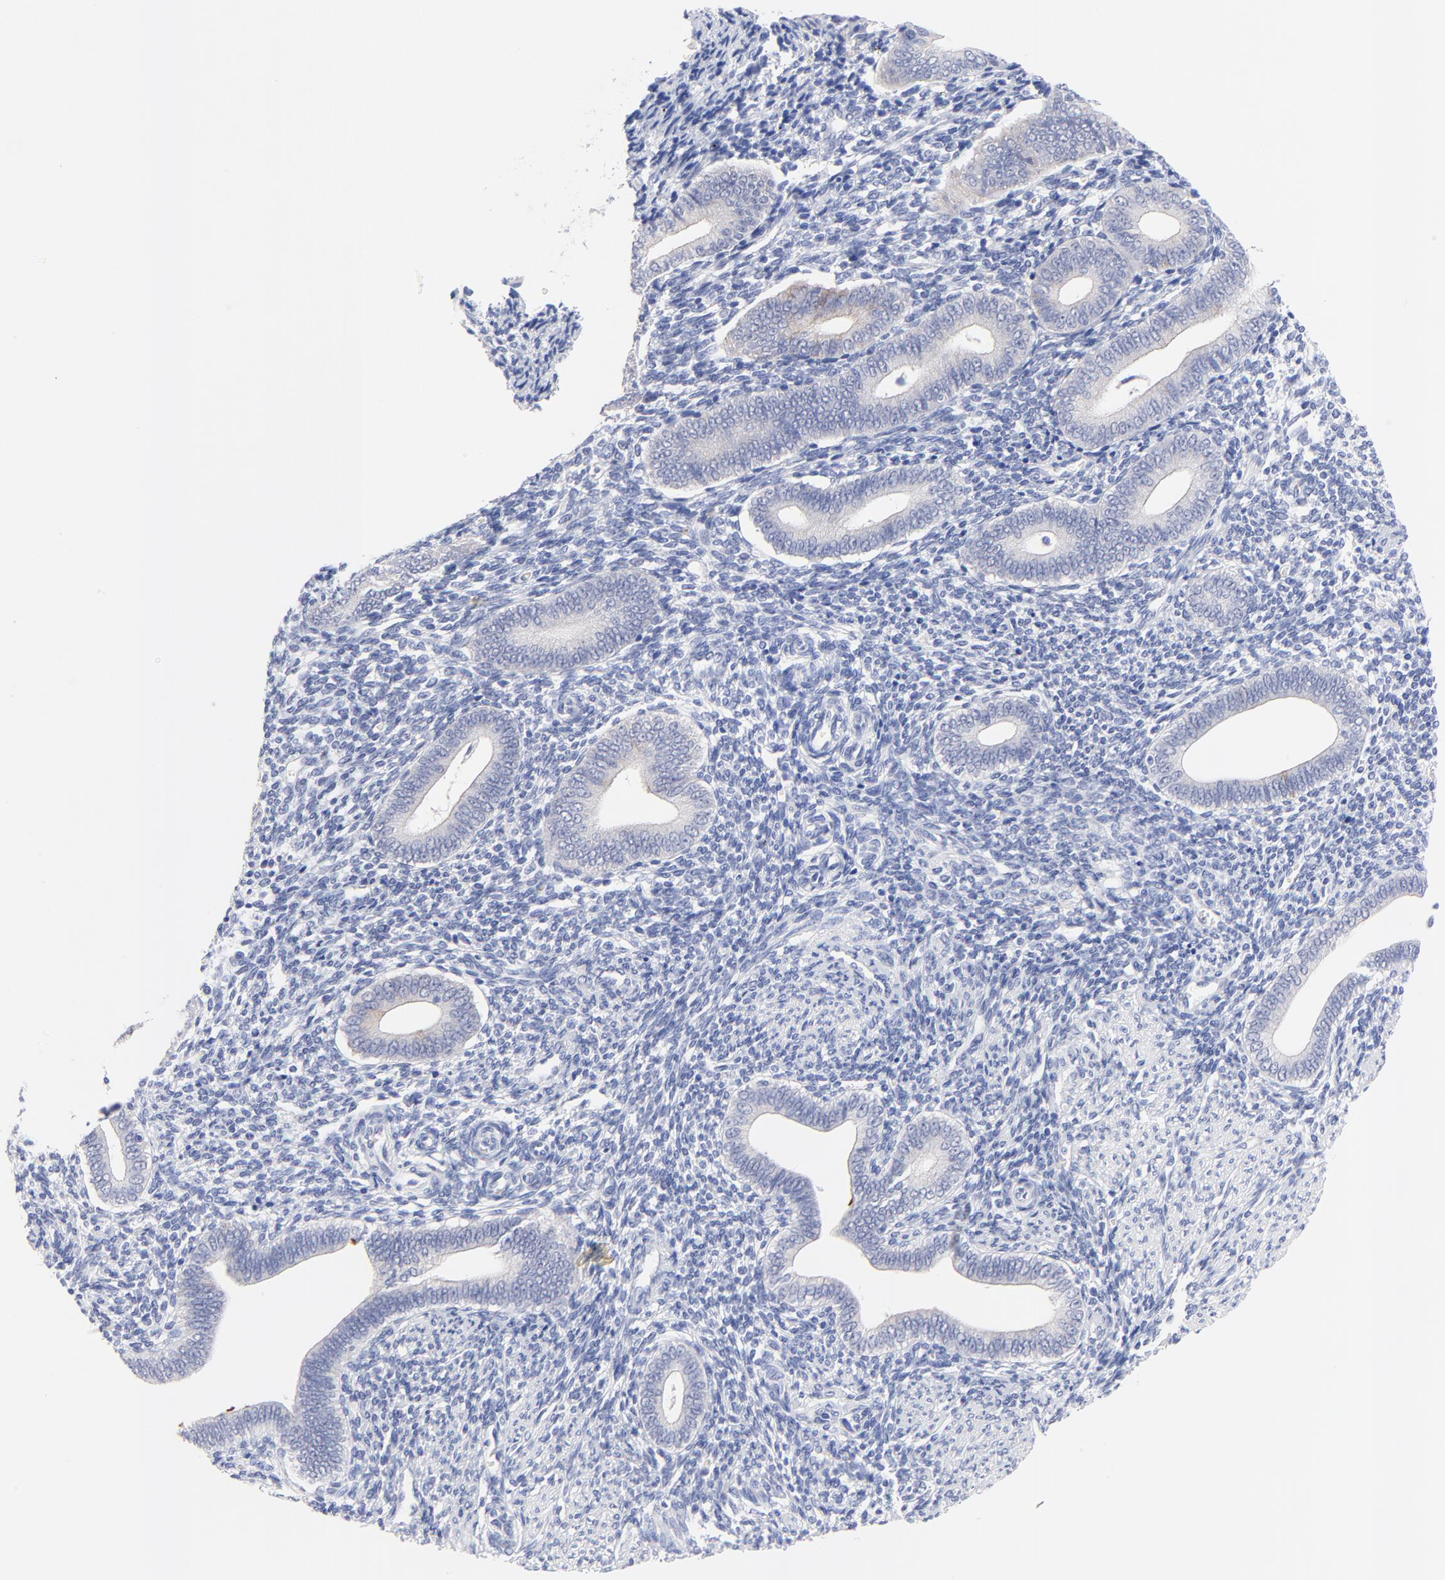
{"staining": {"intensity": "negative", "quantity": "none", "location": "none"}, "tissue": "endometrium", "cell_type": "Cells in endometrial stroma", "image_type": "normal", "snomed": [{"axis": "morphology", "description": "Normal tissue, NOS"}, {"axis": "topography", "description": "Uterus"}, {"axis": "topography", "description": "Endometrium"}], "caption": "A photomicrograph of human endometrium is negative for staining in cells in endometrial stroma. (Stains: DAB (3,3'-diaminobenzidine) IHC with hematoxylin counter stain, Microscopy: brightfield microscopy at high magnification).", "gene": "FAM117B", "patient": {"sex": "female", "age": 33}}